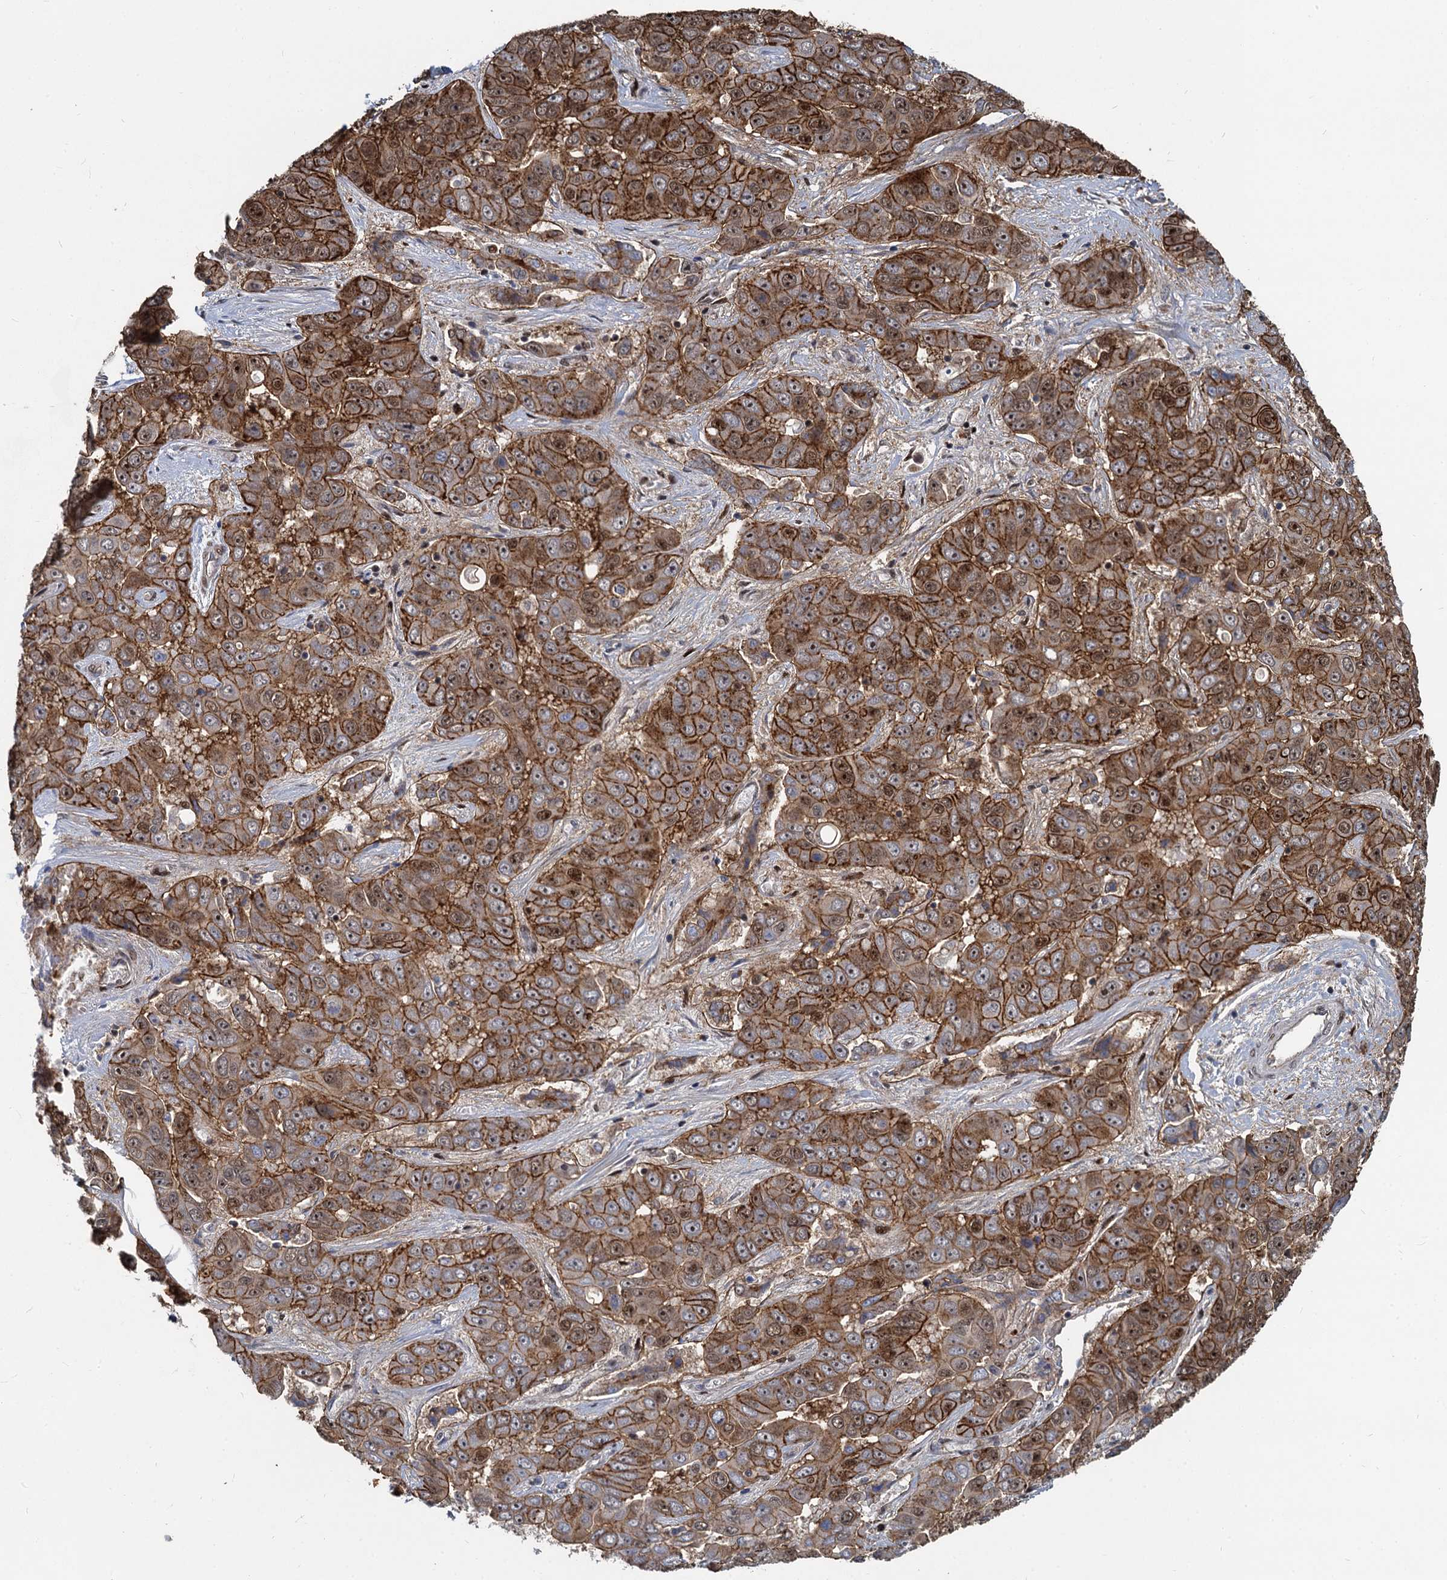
{"staining": {"intensity": "moderate", "quantity": ">75%", "location": "cytoplasmic/membranous,nuclear"}, "tissue": "liver cancer", "cell_type": "Tumor cells", "image_type": "cancer", "snomed": [{"axis": "morphology", "description": "Cholangiocarcinoma"}, {"axis": "topography", "description": "Liver"}], "caption": "High-power microscopy captured an immunohistochemistry (IHC) image of cholangiocarcinoma (liver), revealing moderate cytoplasmic/membranous and nuclear staining in about >75% of tumor cells.", "gene": "ANKRD49", "patient": {"sex": "female", "age": 52}}